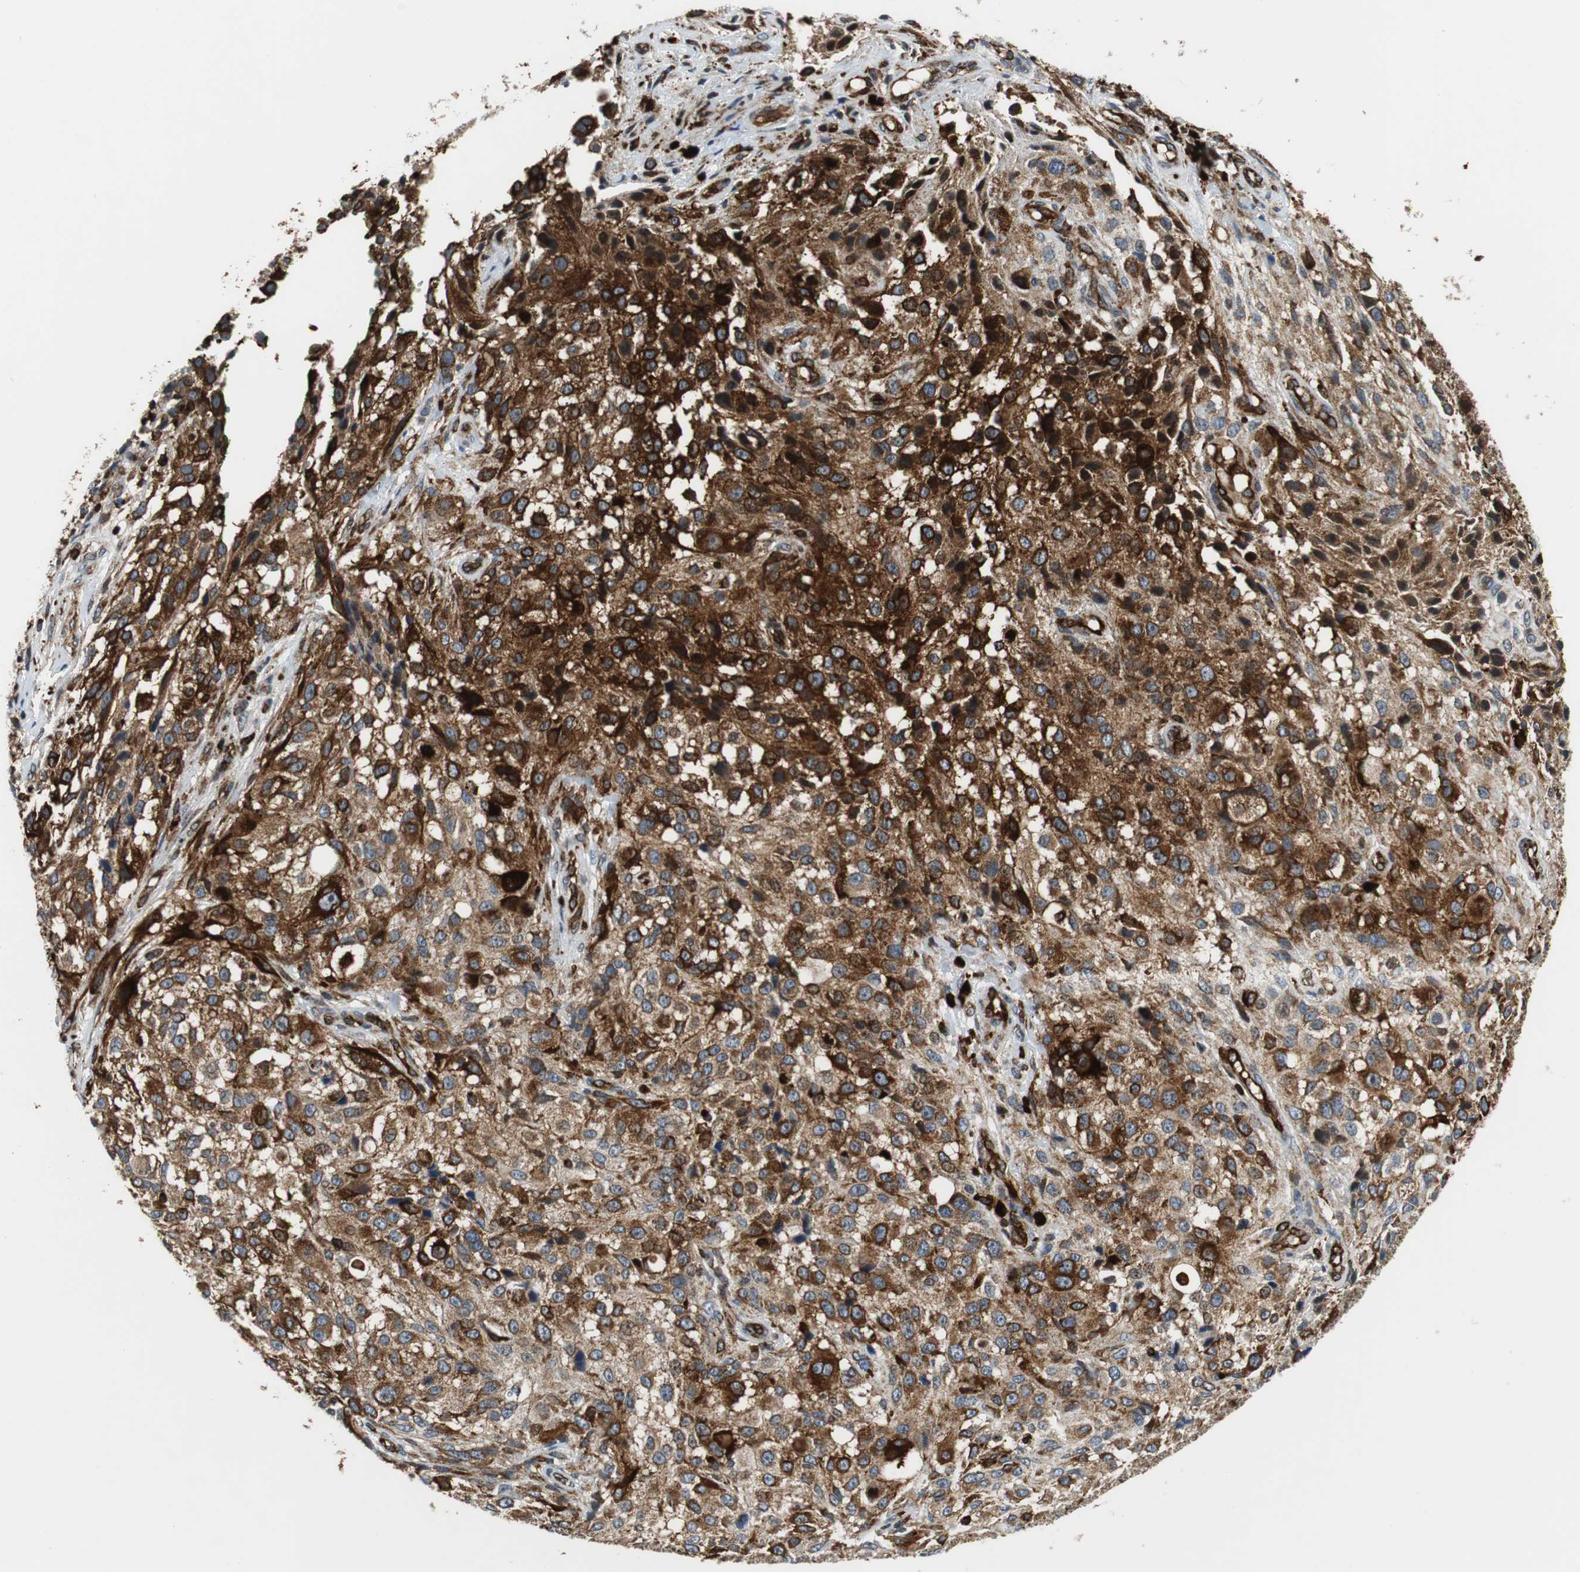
{"staining": {"intensity": "strong", "quantity": ">75%", "location": "cytoplasmic/membranous"}, "tissue": "melanoma", "cell_type": "Tumor cells", "image_type": "cancer", "snomed": [{"axis": "morphology", "description": "Necrosis, NOS"}, {"axis": "morphology", "description": "Malignant melanoma, NOS"}, {"axis": "topography", "description": "Skin"}], "caption": "Tumor cells reveal high levels of strong cytoplasmic/membranous staining in approximately >75% of cells in malignant melanoma.", "gene": "TUBA4A", "patient": {"sex": "female", "age": 87}}